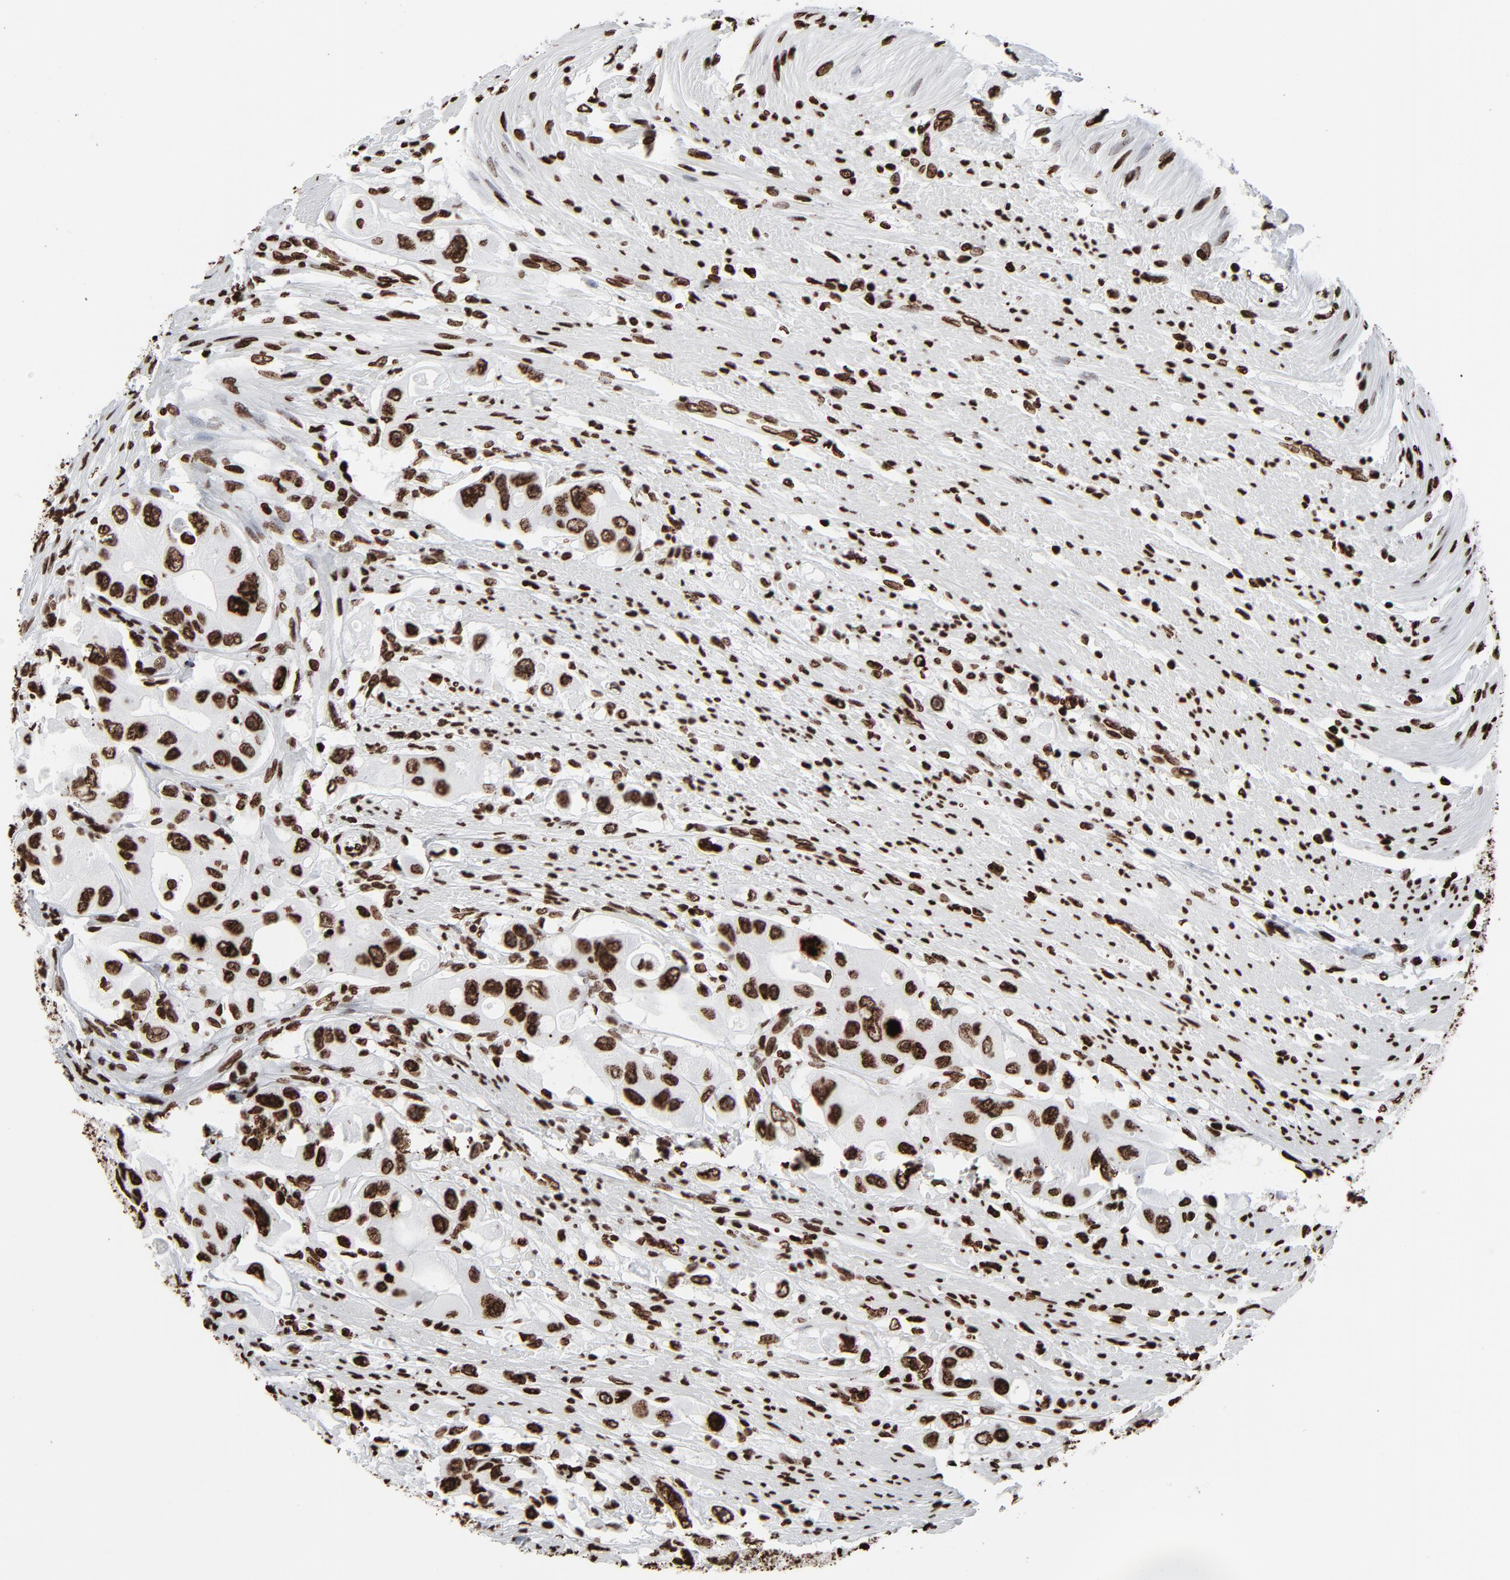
{"staining": {"intensity": "strong", "quantity": ">75%", "location": "nuclear"}, "tissue": "colorectal cancer", "cell_type": "Tumor cells", "image_type": "cancer", "snomed": [{"axis": "morphology", "description": "Adenocarcinoma, NOS"}, {"axis": "topography", "description": "Colon"}], "caption": "Colorectal cancer (adenocarcinoma) was stained to show a protein in brown. There is high levels of strong nuclear expression in about >75% of tumor cells. (DAB (3,3'-diaminobenzidine) IHC, brown staining for protein, blue staining for nuclei).", "gene": "H3-4", "patient": {"sex": "female", "age": 46}}